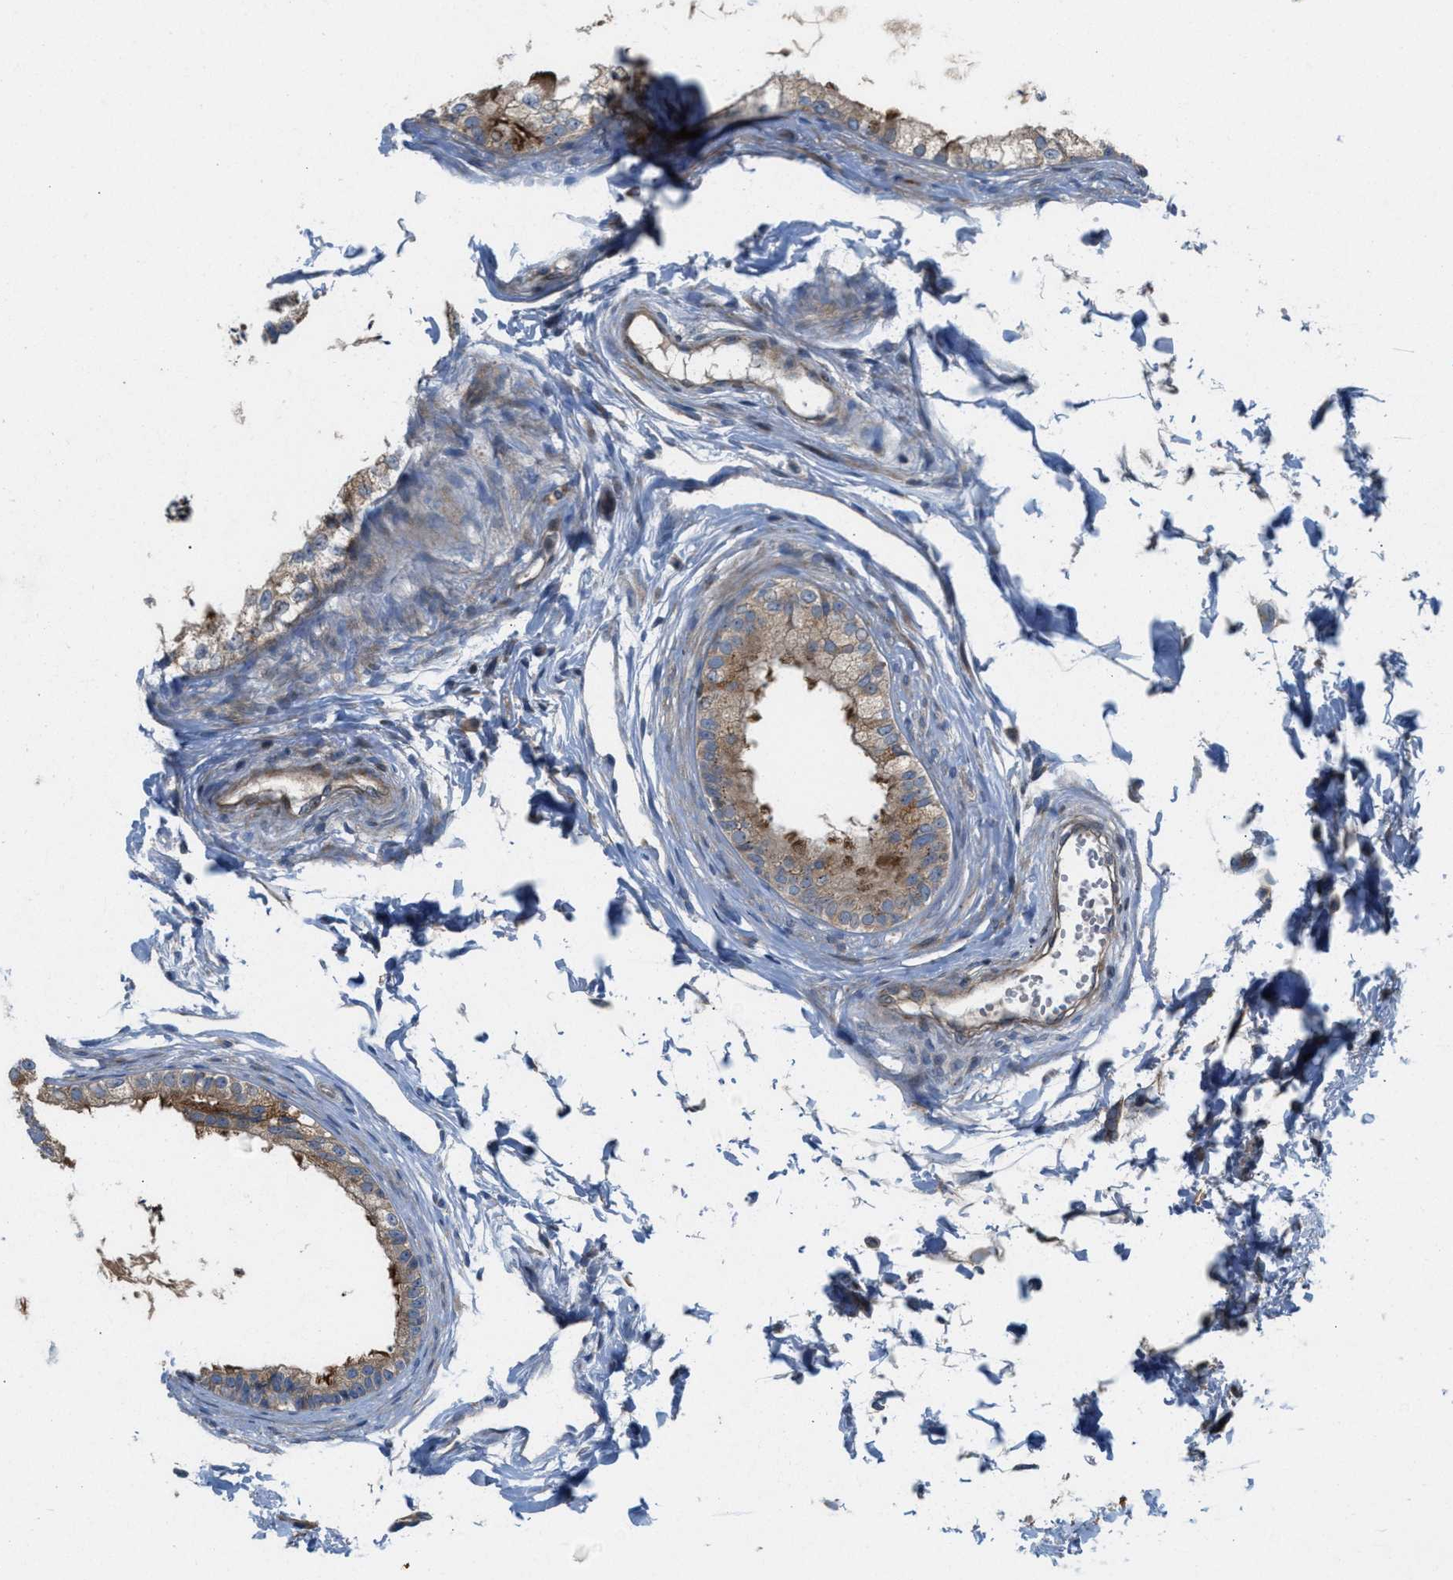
{"staining": {"intensity": "weak", "quantity": ">75%", "location": "cytoplasmic/membranous"}, "tissue": "epididymis", "cell_type": "Glandular cells", "image_type": "normal", "snomed": [{"axis": "morphology", "description": "Normal tissue, NOS"}, {"axis": "topography", "description": "Epididymis"}], "caption": "Normal epididymis exhibits weak cytoplasmic/membranous staining in approximately >75% of glandular cells The protein of interest is stained brown, and the nuclei are stained in blue (DAB (3,3'-diaminobenzidine) IHC with brightfield microscopy, high magnification)..", "gene": "CYB5D1", "patient": {"sex": "male", "age": 56}}